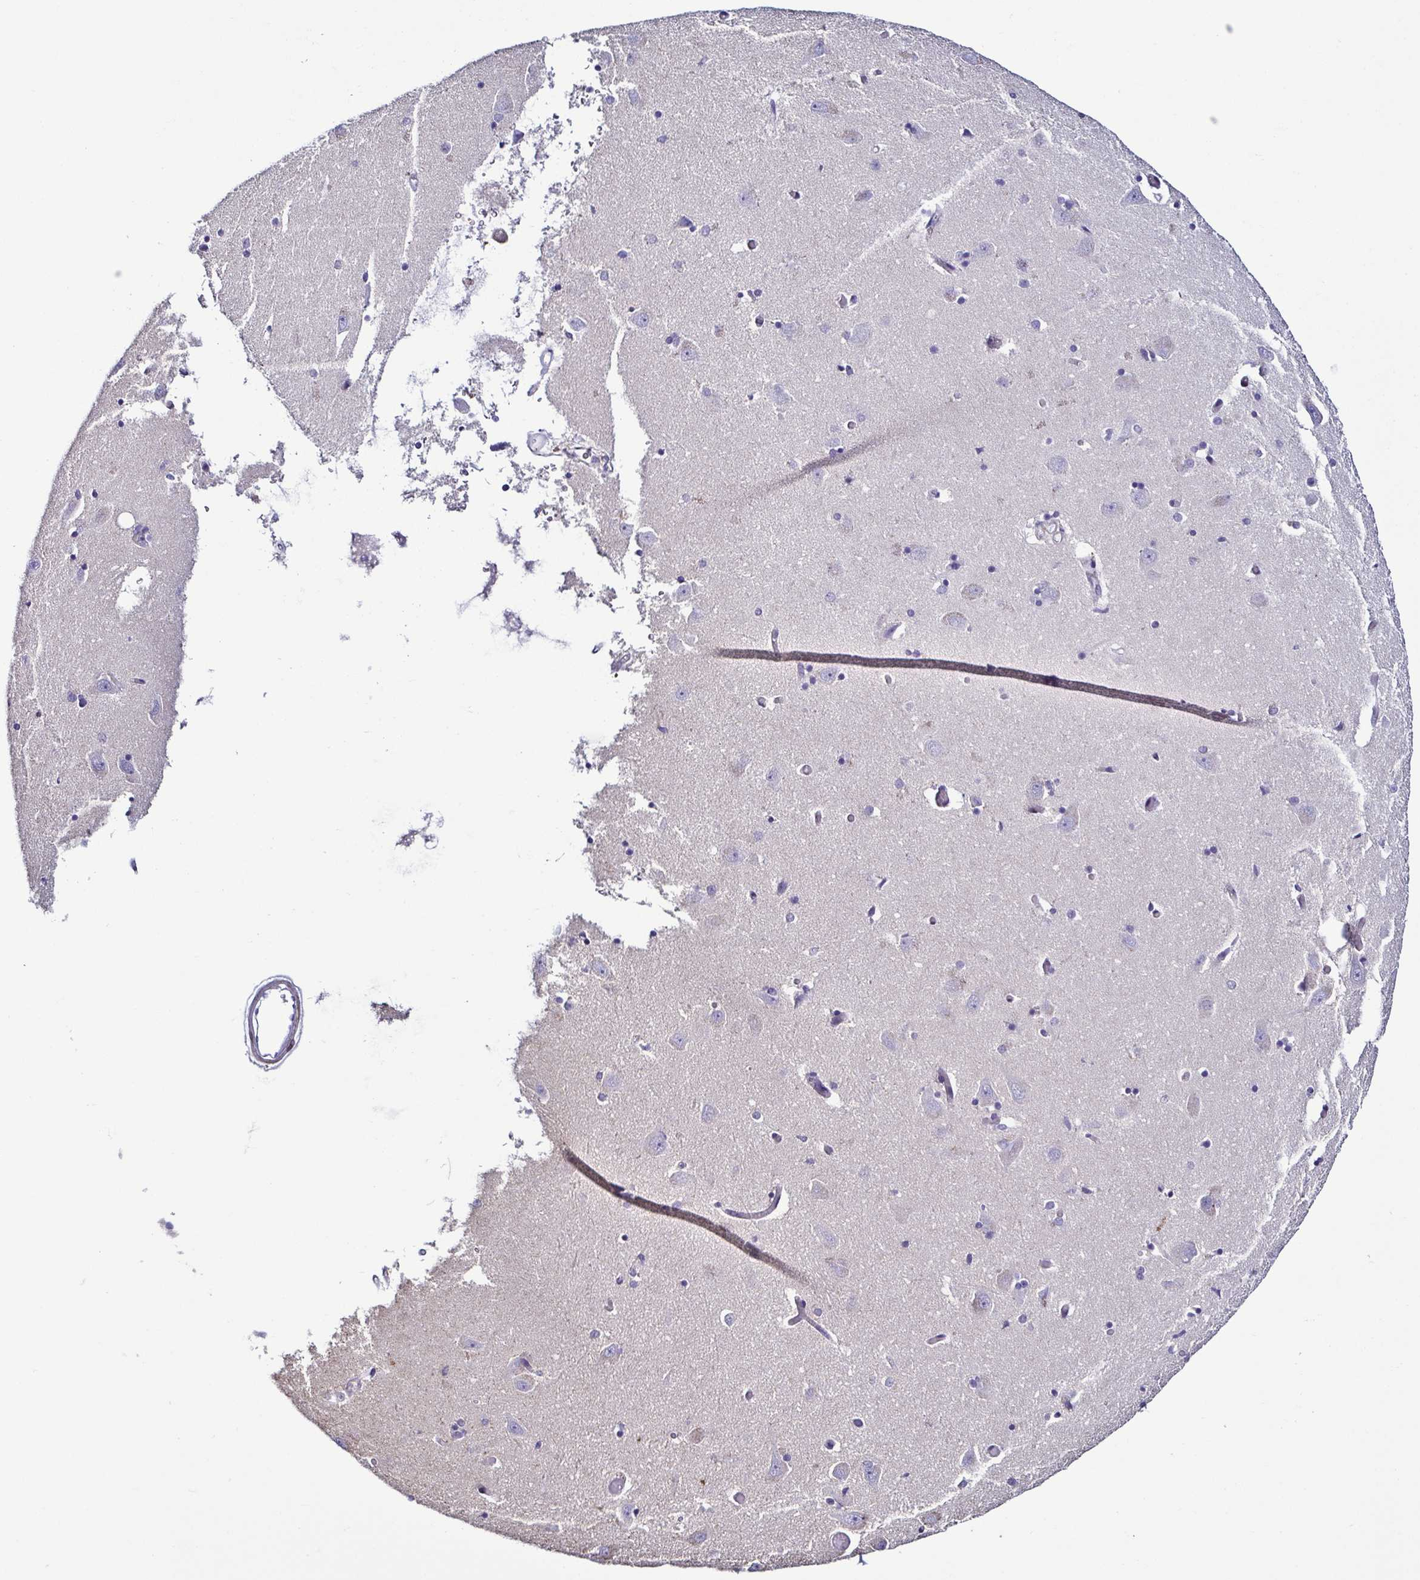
{"staining": {"intensity": "negative", "quantity": "none", "location": "none"}, "tissue": "caudate", "cell_type": "Glial cells", "image_type": "normal", "snomed": [{"axis": "morphology", "description": "Normal tissue, NOS"}, {"axis": "topography", "description": "Lateral ventricle wall"}, {"axis": "topography", "description": "Hippocampus"}], "caption": "The IHC histopathology image has no significant staining in glial cells of caudate.", "gene": "TNNT2", "patient": {"sex": "female", "age": 63}}